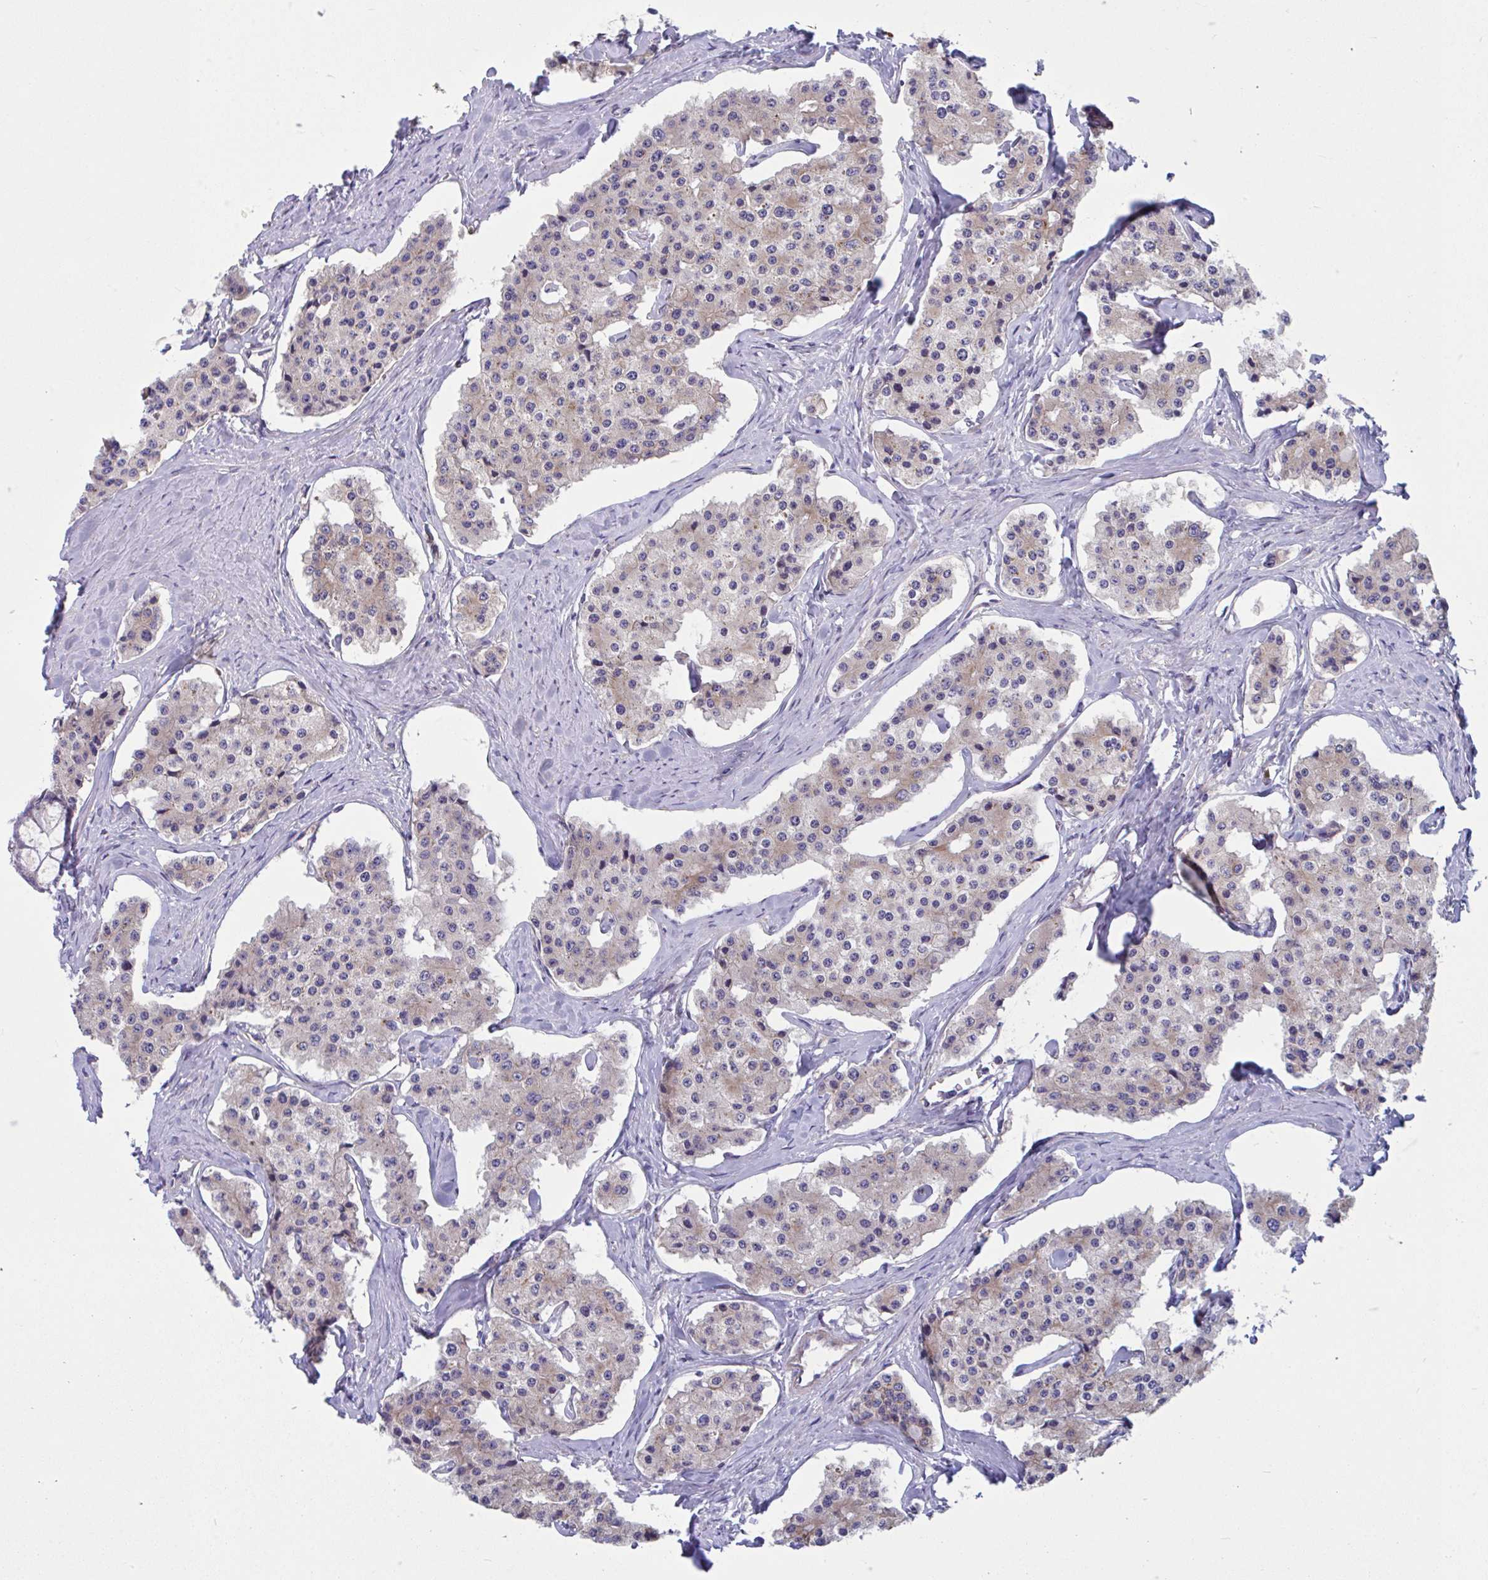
{"staining": {"intensity": "weak", "quantity": "25%-75%", "location": "cytoplasmic/membranous"}, "tissue": "carcinoid", "cell_type": "Tumor cells", "image_type": "cancer", "snomed": [{"axis": "morphology", "description": "Carcinoid, malignant, NOS"}, {"axis": "topography", "description": "Small intestine"}], "caption": "Approximately 25%-75% of tumor cells in human carcinoid show weak cytoplasmic/membranous protein positivity as visualized by brown immunohistochemical staining.", "gene": "WBP1", "patient": {"sex": "female", "age": 65}}